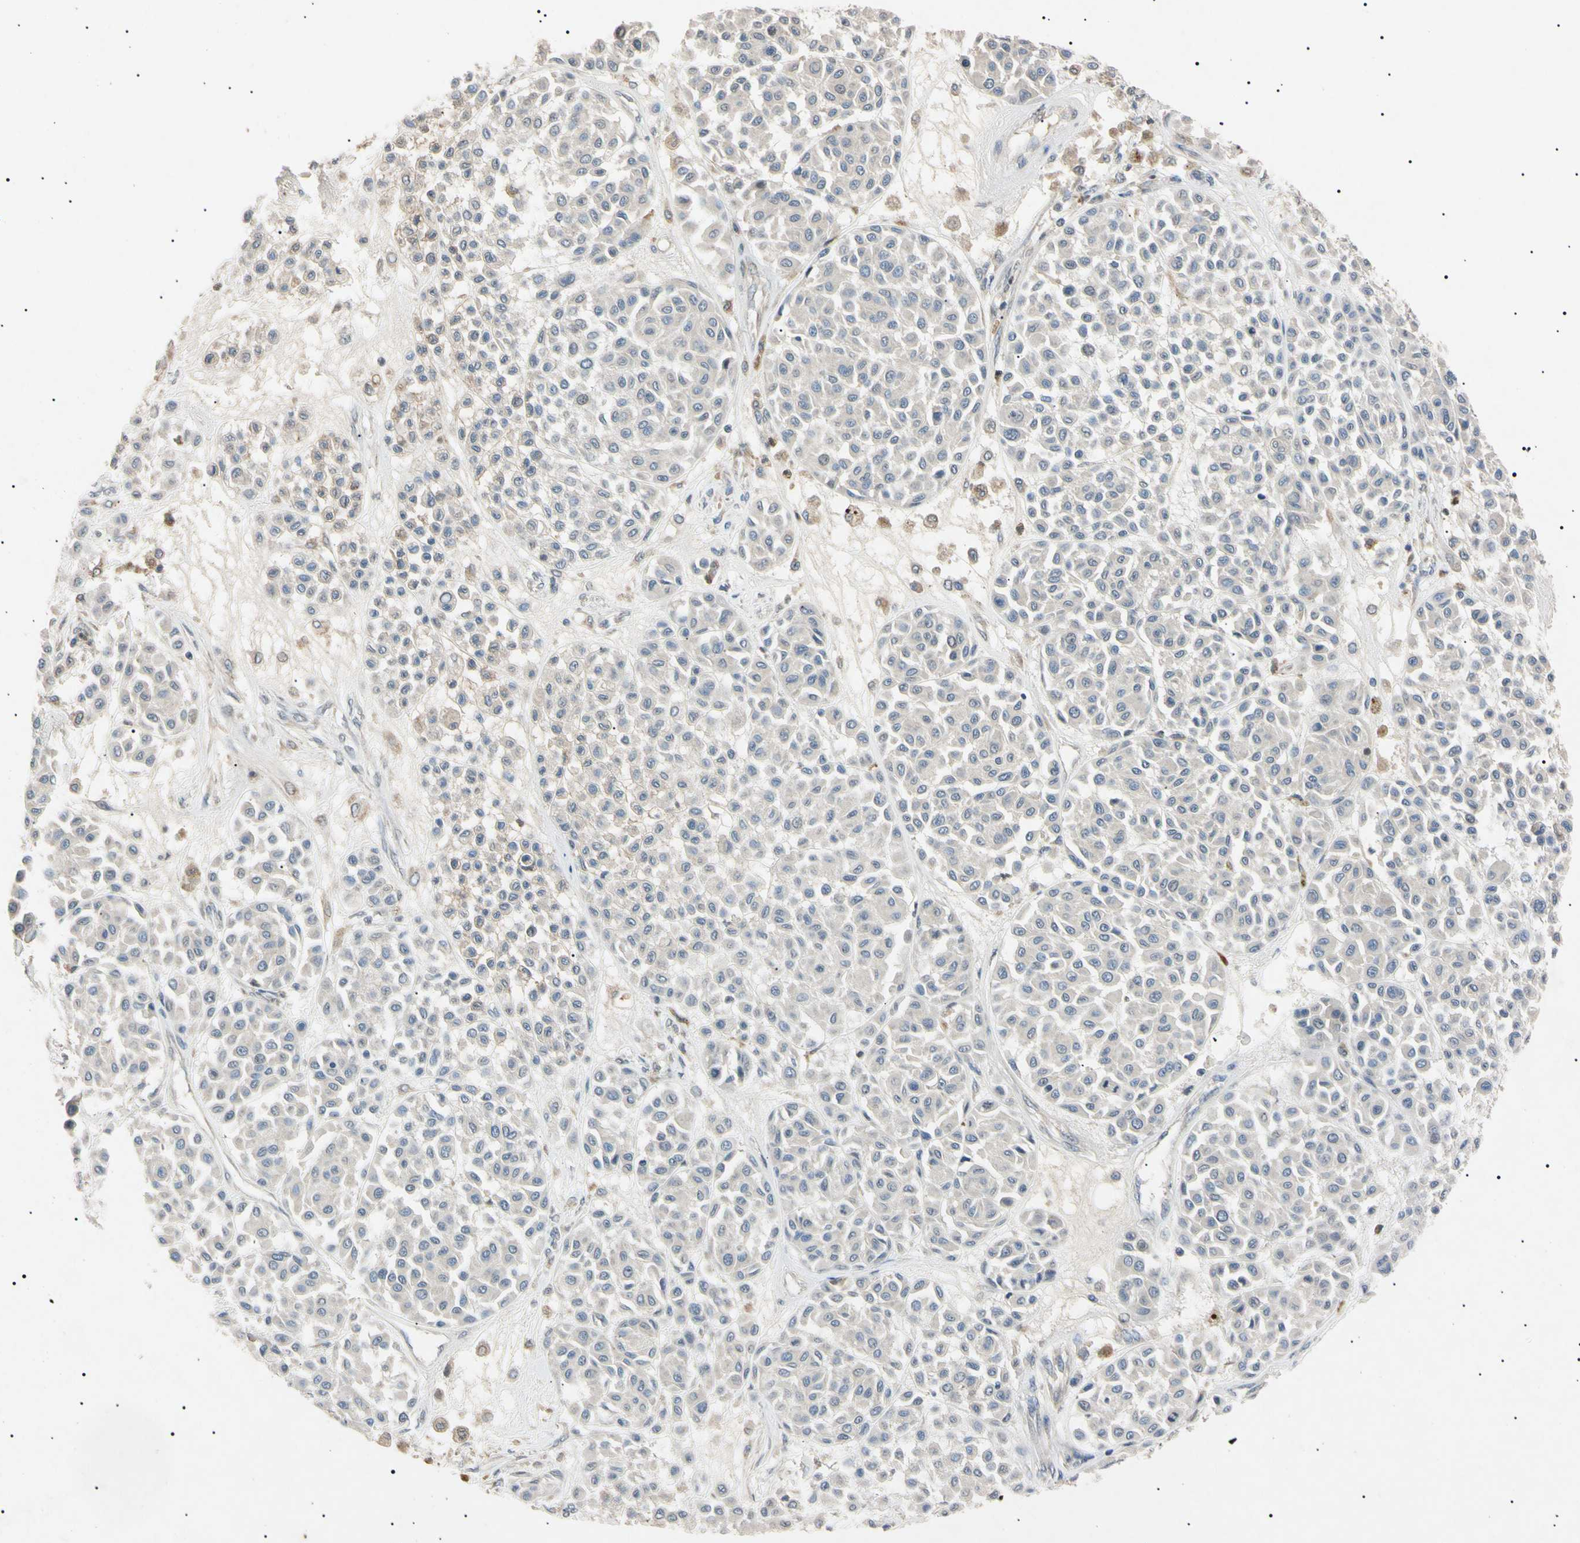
{"staining": {"intensity": "negative", "quantity": "none", "location": "none"}, "tissue": "melanoma", "cell_type": "Tumor cells", "image_type": "cancer", "snomed": [{"axis": "morphology", "description": "Malignant melanoma, Metastatic site"}, {"axis": "topography", "description": "Soft tissue"}], "caption": "This image is of melanoma stained with immunohistochemistry to label a protein in brown with the nuclei are counter-stained blue. There is no expression in tumor cells.", "gene": "TUBB4A", "patient": {"sex": "male", "age": 41}}